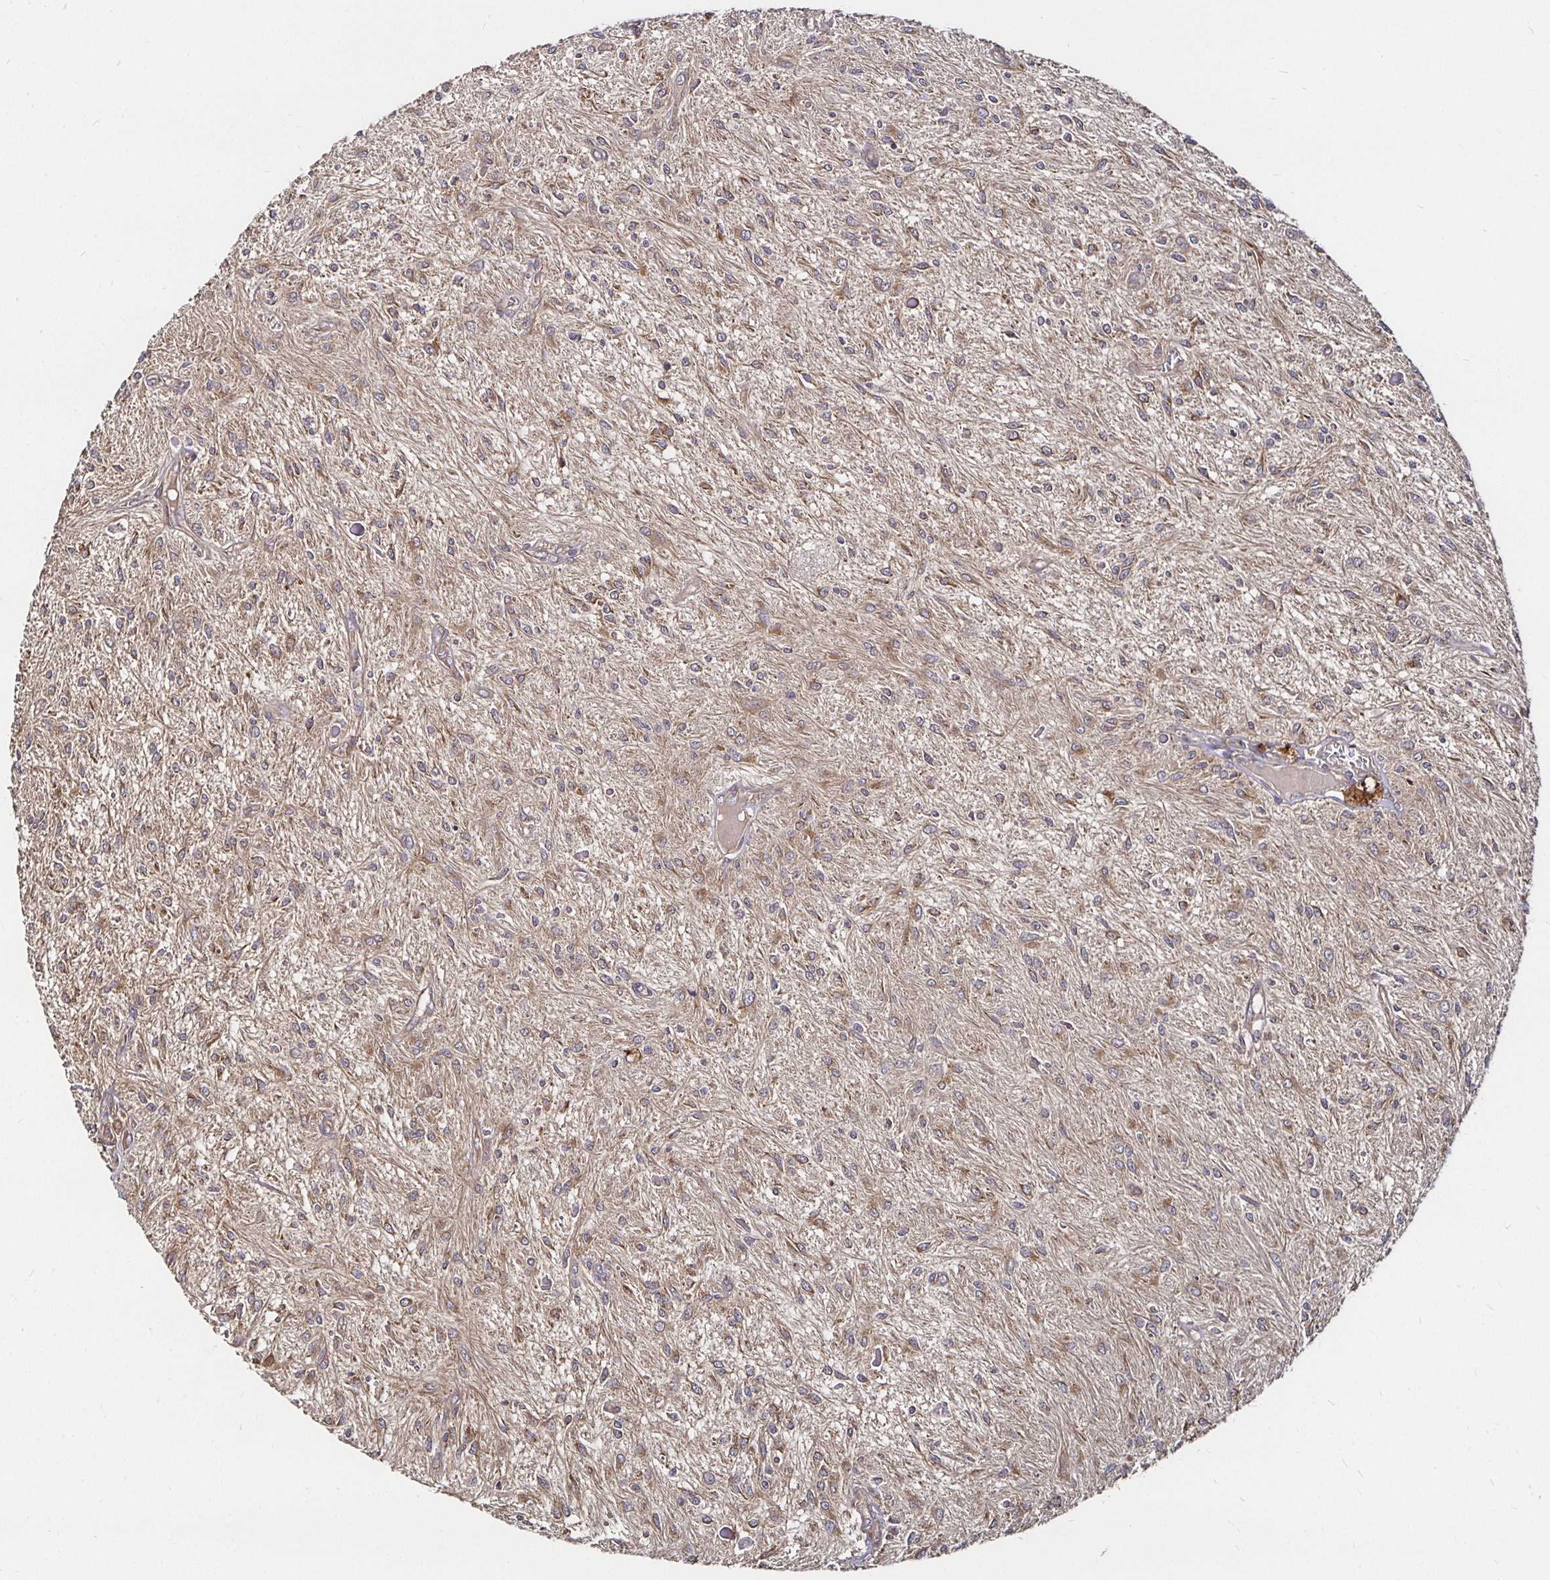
{"staining": {"intensity": "weak", "quantity": "25%-75%", "location": "cytoplasmic/membranous"}, "tissue": "glioma", "cell_type": "Tumor cells", "image_type": "cancer", "snomed": [{"axis": "morphology", "description": "Glioma, malignant, Low grade"}, {"axis": "topography", "description": "Cerebellum"}], "caption": "Protein staining demonstrates weak cytoplasmic/membranous staining in approximately 25%-75% of tumor cells in malignant glioma (low-grade). (DAB IHC, brown staining for protein, blue staining for nuclei).", "gene": "MLST8", "patient": {"sex": "female", "age": 14}}